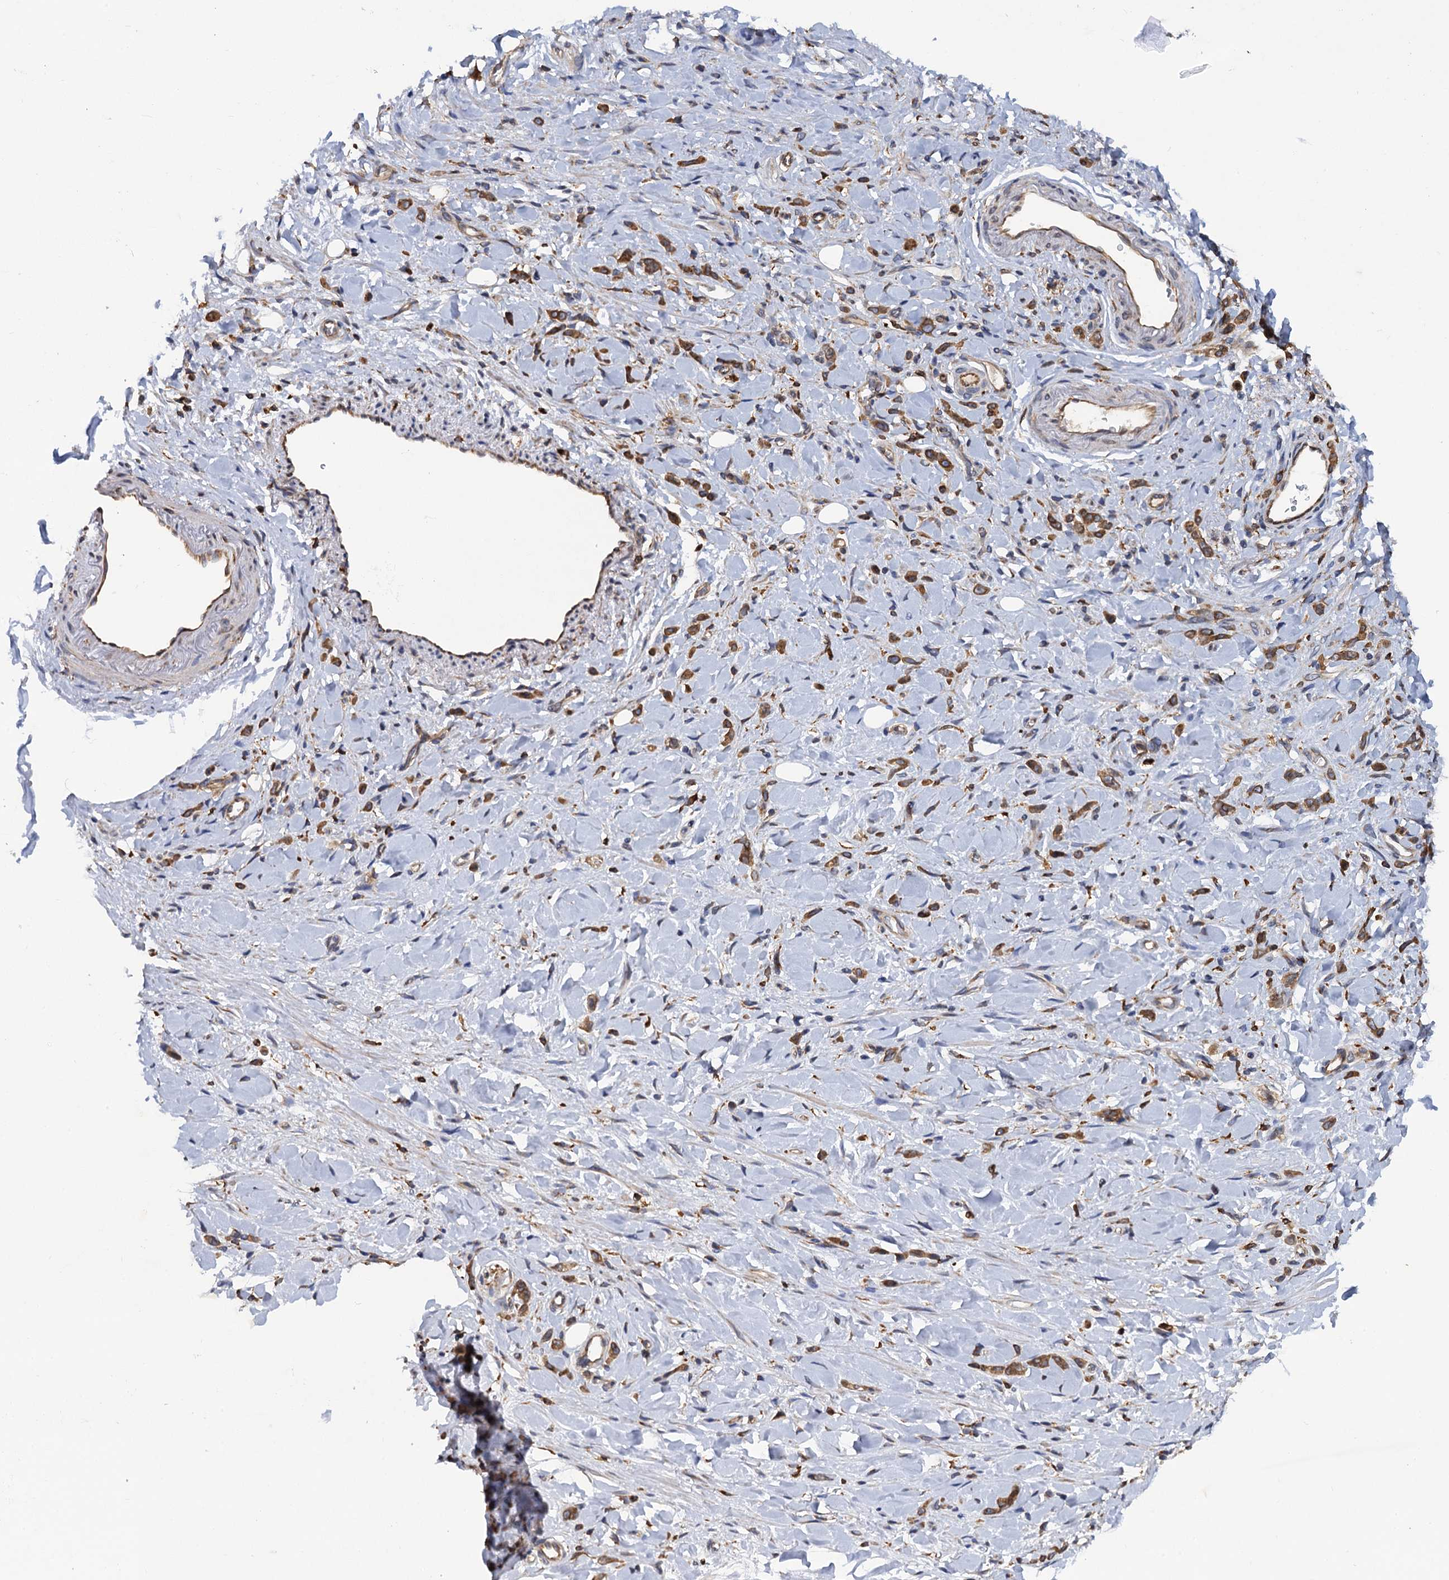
{"staining": {"intensity": "moderate", "quantity": ">75%", "location": "cytoplasmic/membranous"}, "tissue": "stomach cancer", "cell_type": "Tumor cells", "image_type": "cancer", "snomed": [{"axis": "morphology", "description": "Normal tissue, NOS"}, {"axis": "morphology", "description": "Adenocarcinoma, NOS"}, {"axis": "topography", "description": "Stomach"}], "caption": "Protein expression analysis of human stomach cancer (adenocarcinoma) reveals moderate cytoplasmic/membranous staining in approximately >75% of tumor cells.", "gene": "ARMC5", "patient": {"sex": "male", "age": 82}}